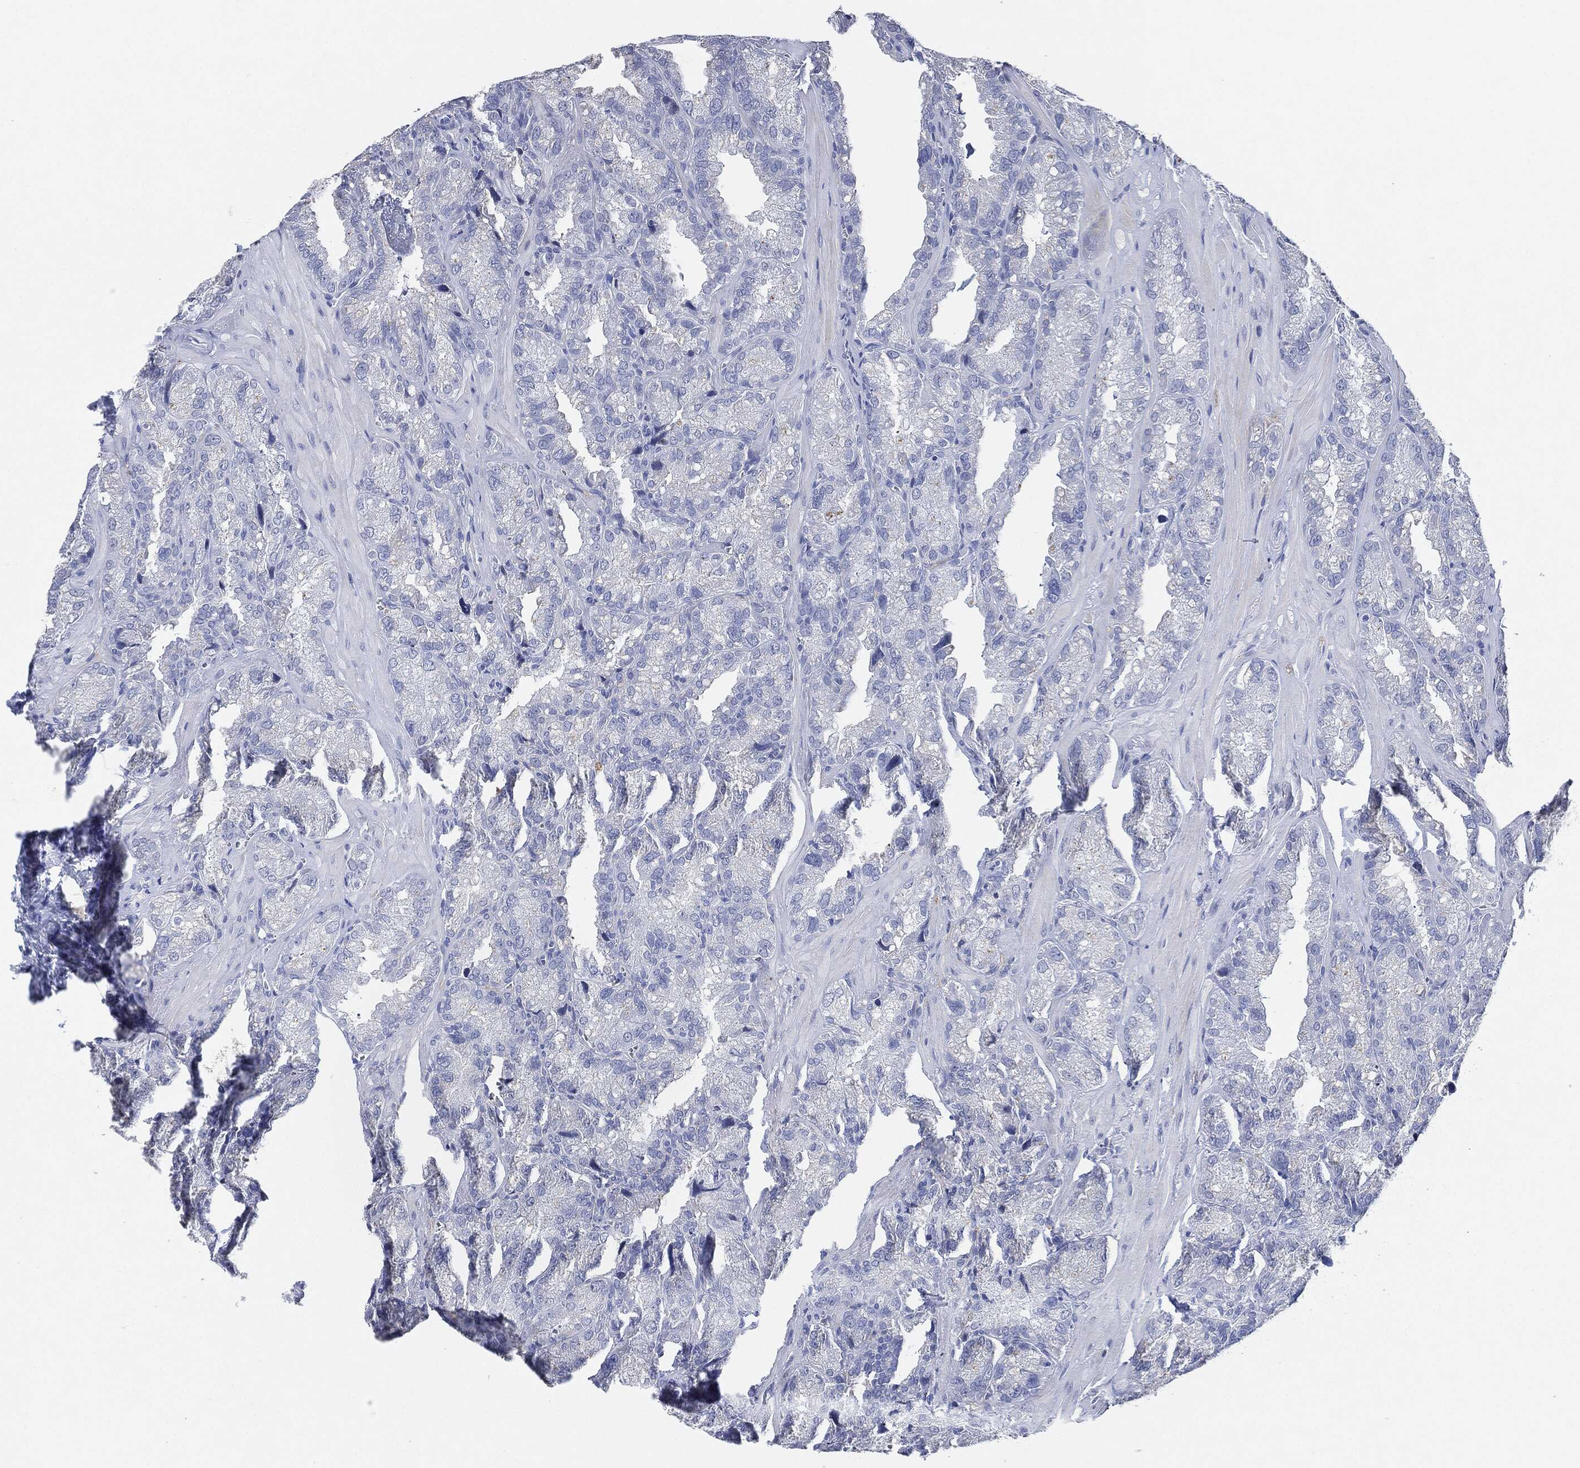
{"staining": {"intensity": "negative", "quantity": "none", "location": "none"}, "tissue": "seminal vesicle", "cell_type": "Glandular cells", "image_type": "normal", "snomed": [{"axis": "morphology", "description": "Normal tissue, NOS"}, {"axis": "topography", "description": "Seminal veicle"}], "caption": "This is an immunohistochemistry image of normal seminal vesicle. There is no staining in glandular cells.", "gene": "NTRK1", "patient": {"sex": "male", "age": 57}}